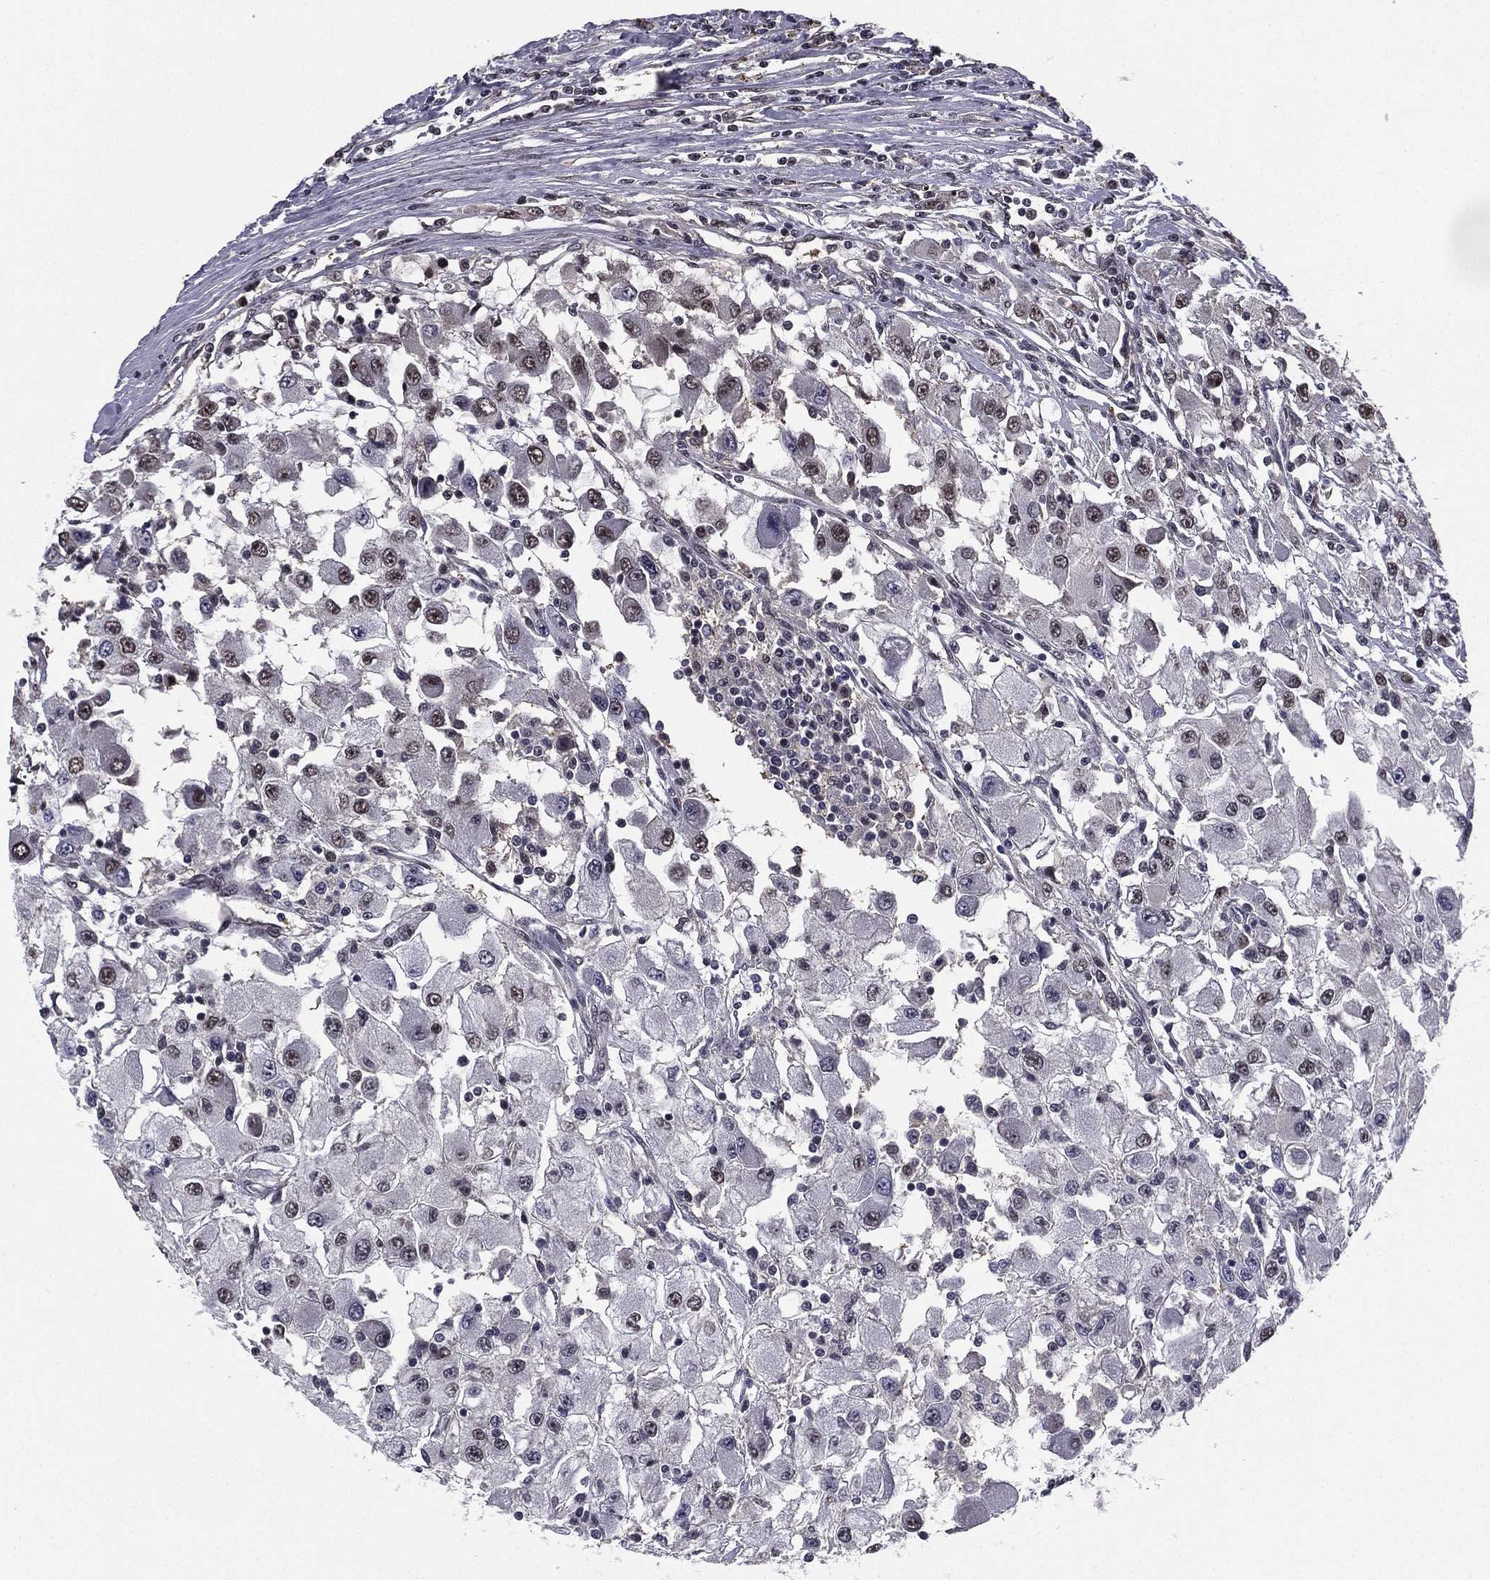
{"staining": {"intensity": "negative", "quantity": "none", "location": "none"}, "tissue": "renal cancer", "cell_type": "Tumor cells", "image_type": "cancer", "snomed": [{"axis": "morphology", "description": "Adenocarcinoma, NOS"}, {"axis": "topography", "description": "Kidney"}], "caption": "Tumor cells show no significant protein positivity in renal adenocarcinoma.", "gene": "RARB", "patient": {"sex": "female", "age": 67}}